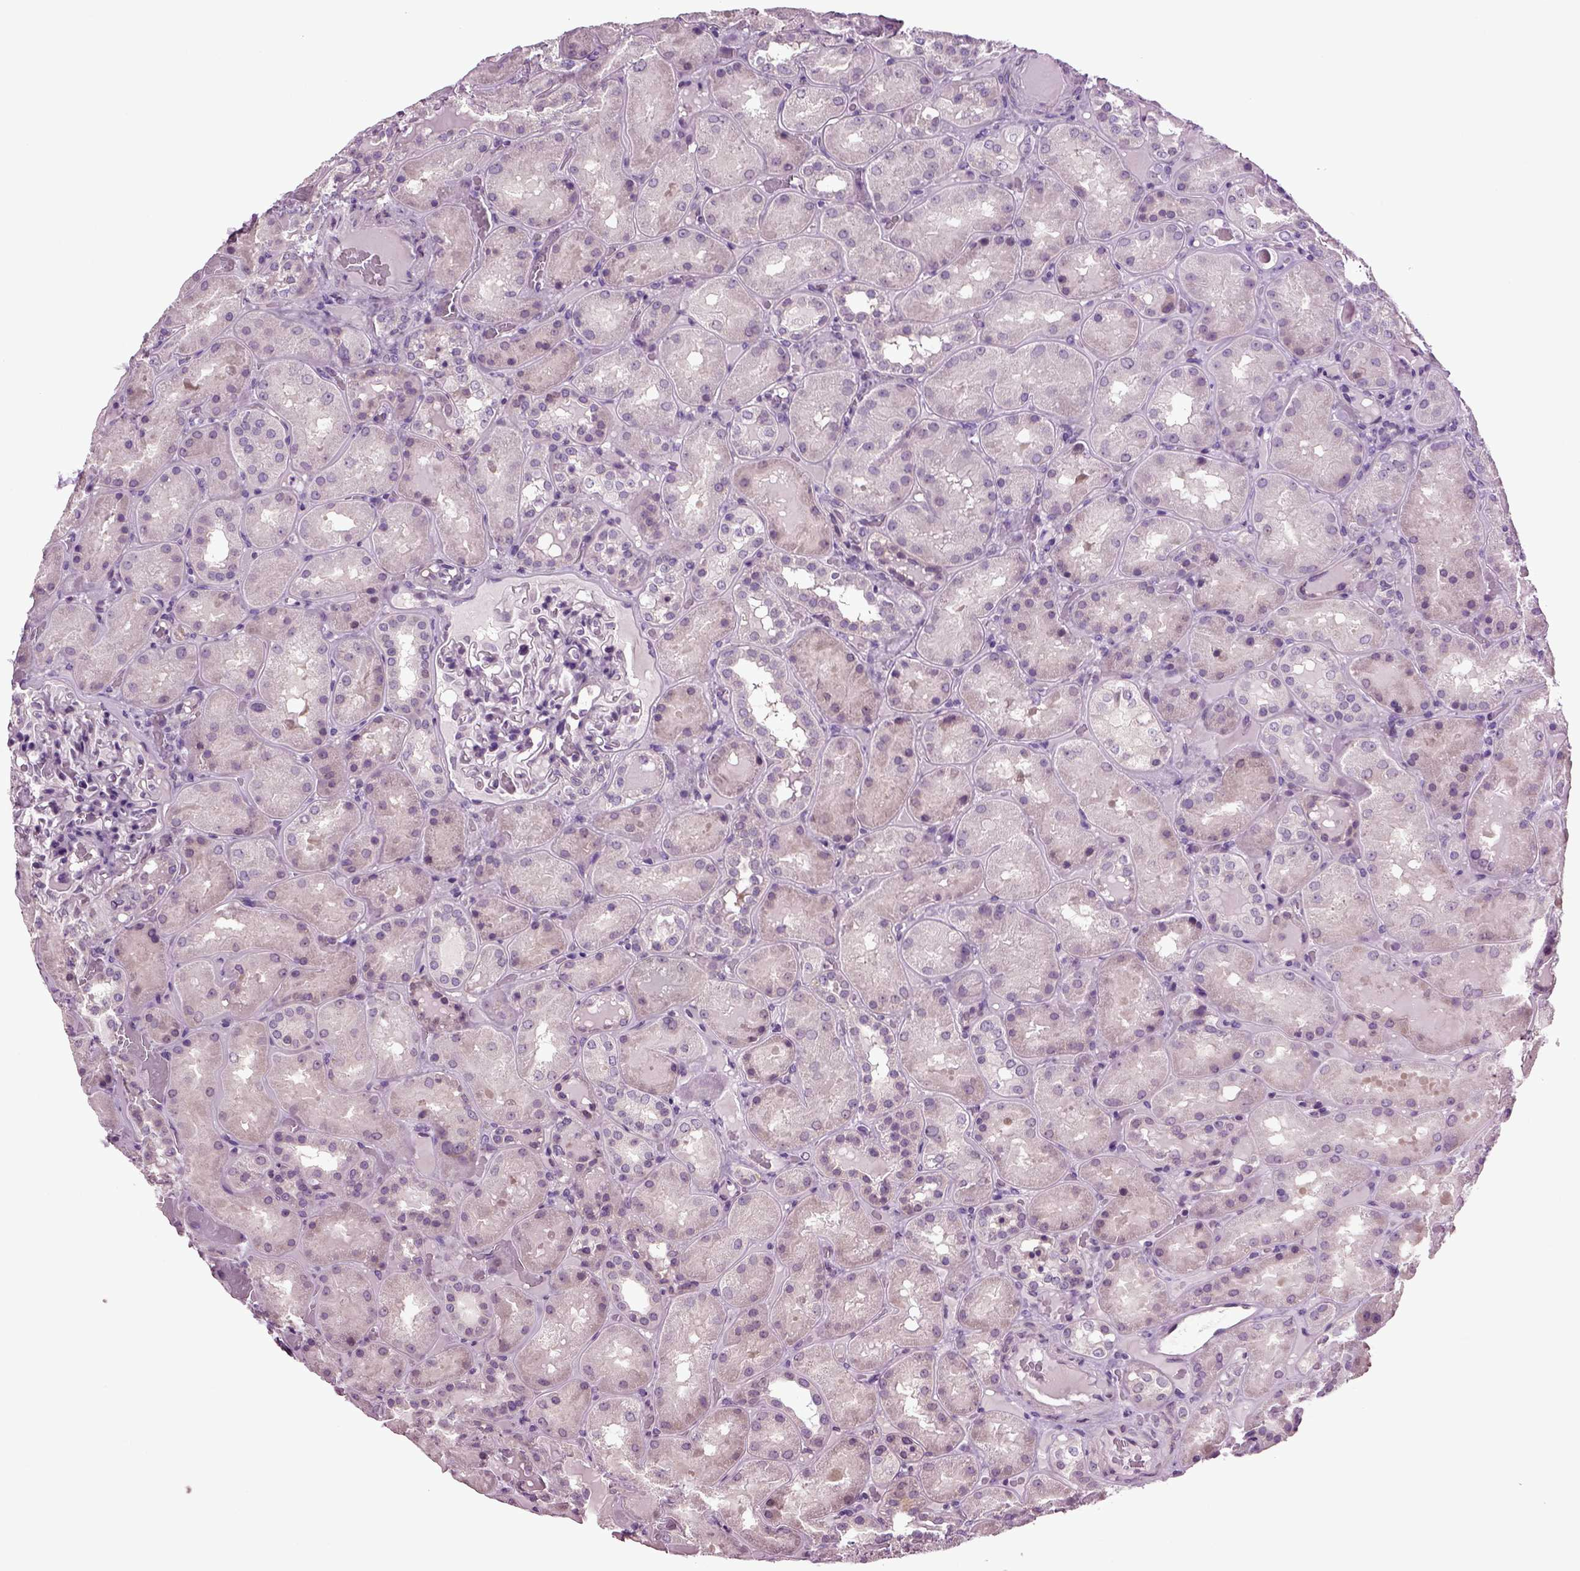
{"staining": {"intensity": "negative", "quantity": "none", "location": "none"}, "tissue": "kidney", "cell_type": "Cells in glomeruli", "image_type": "normal", "snomed": [{"axis": "morphology", "description": "Normal tissue, NOS"}, {"axis": "topography", "description": "Kidney"}], "caption": "Immunohistochemistry (IHC) image of benign kidney stained for a protein (brown), which shows no expression in cells in glomeruli.", "gene": "PLCH2", "patient": {"sex": "male", "age": 73}}